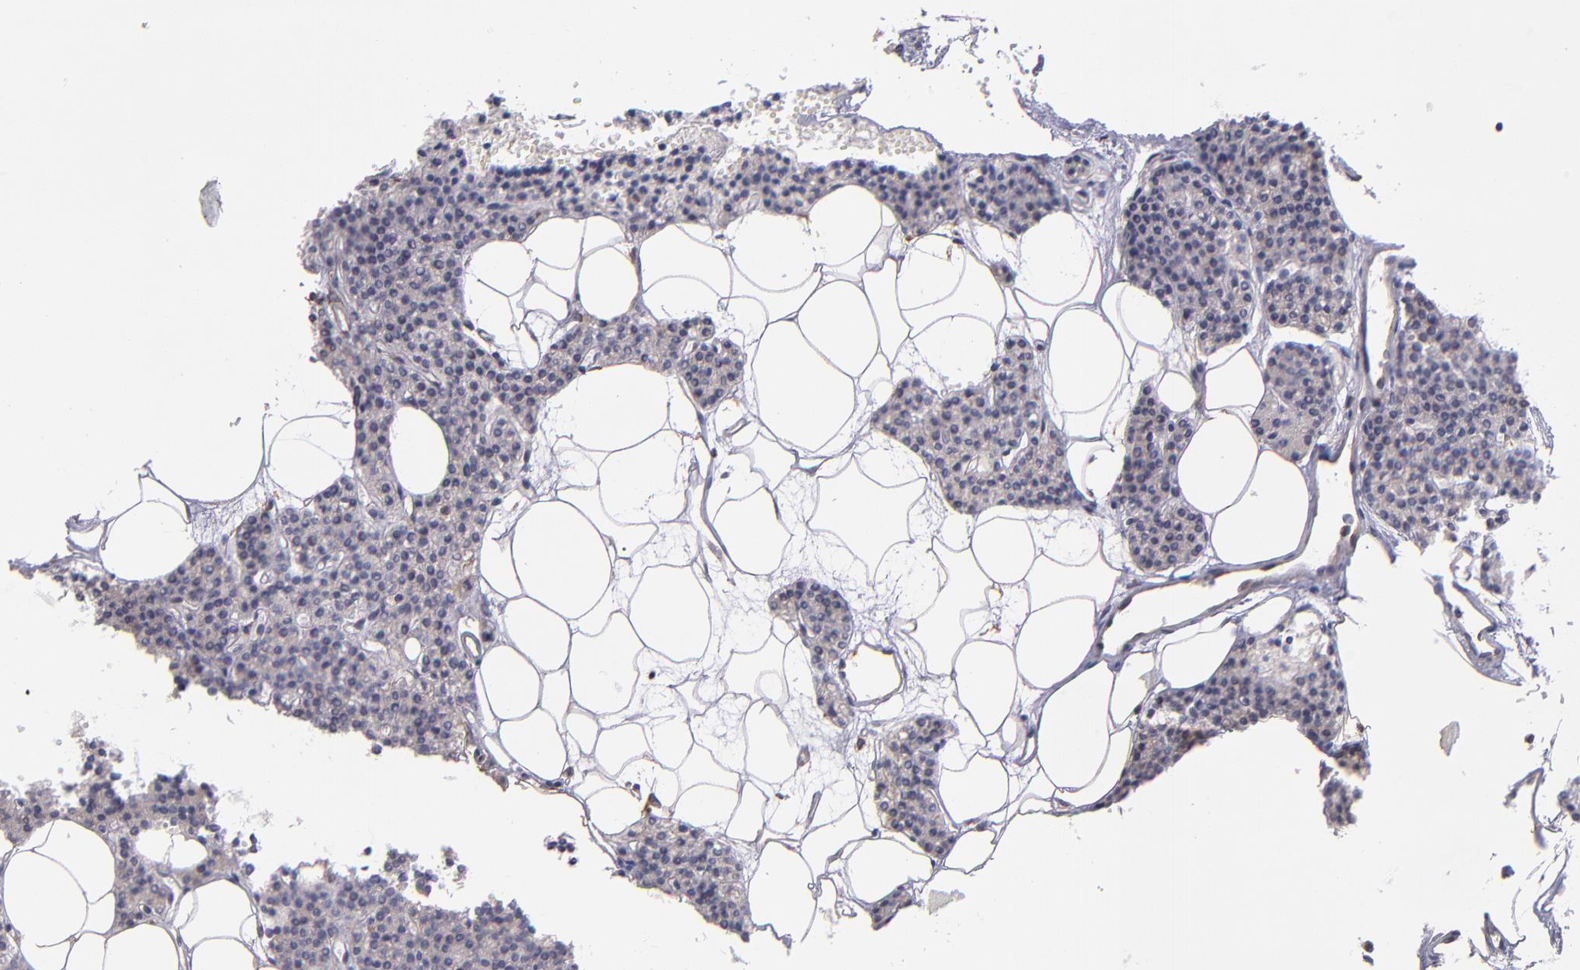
{"staining": {"intensity": "negative", "quantity": "none", "location": "none"}, "tissue": "parathyroid gland", "cell_type": "Glandular cells", "image_type": "normal", "snomed": [{"axis": "morphology", "description": "Normal tissue, NOS"}, {"axis": "topography", "description": "Parathyroid gland"}], "caption": "Immunohistochemical staining of normal human parathyroid gland reveals no significant positivity in glandular cells.", "gene": "ABCC1", "patient": {"sex": "male", "age": 24}}